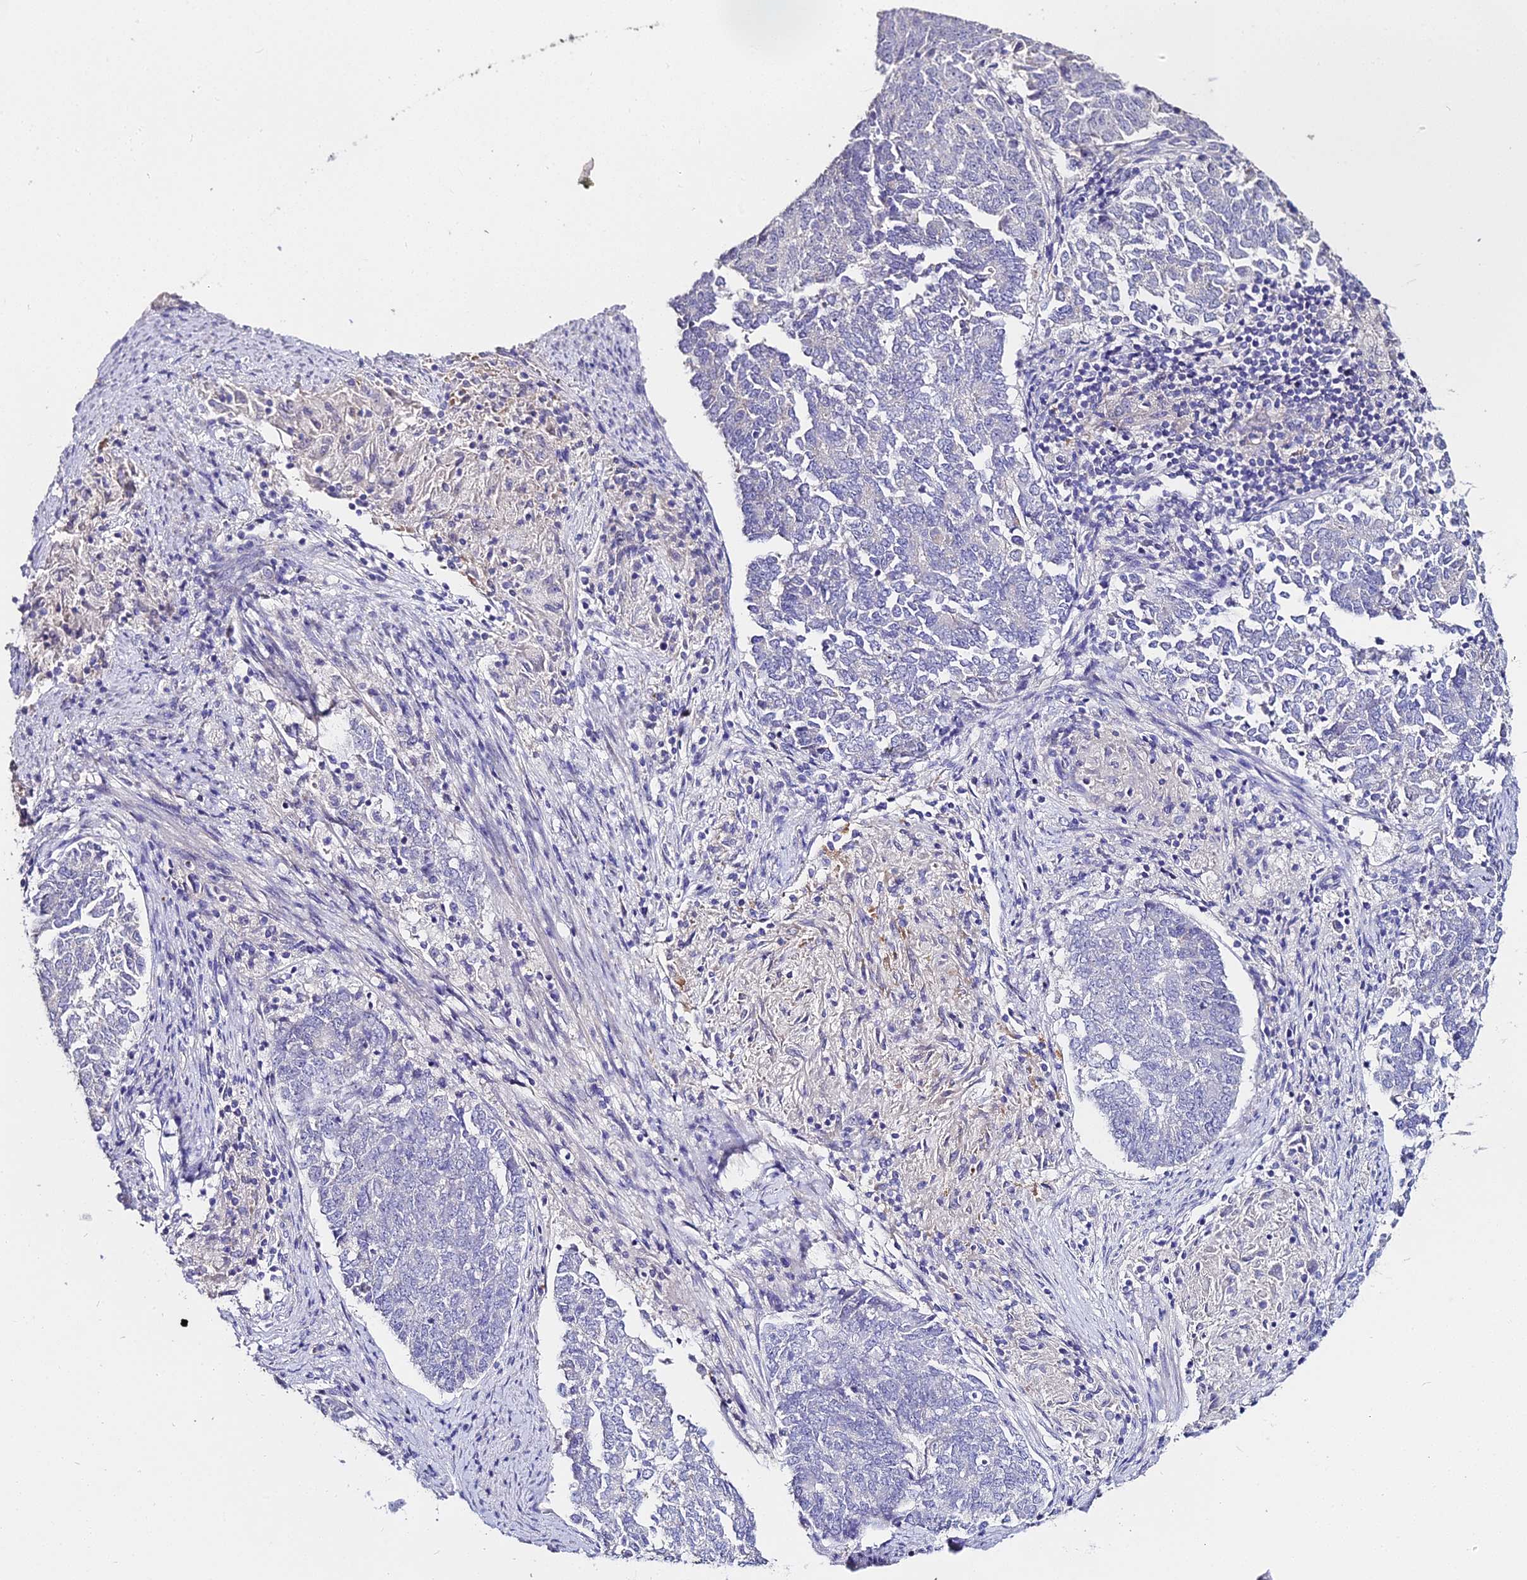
{"staining": {"intensity": "negative", "quantity": "none", "location": "none"}, "tissue": "endometrial cancer", "cell_type": "Tumor cells", "image_type": "cancer", "snomed": [{"axis": "morphology", "description": "Adenocarcinoma, NOS"}, {"axis": "topography", "description": "Endometrium"}], "caption": "Protein analysis of endometrial cancer demonstrates no significant positivity in tumor cells. (DAB IHC visualized using brightfield microscopy, high magnification).", "gene": "GLYAT", "patient": {"sex": "female", "age": 80}}